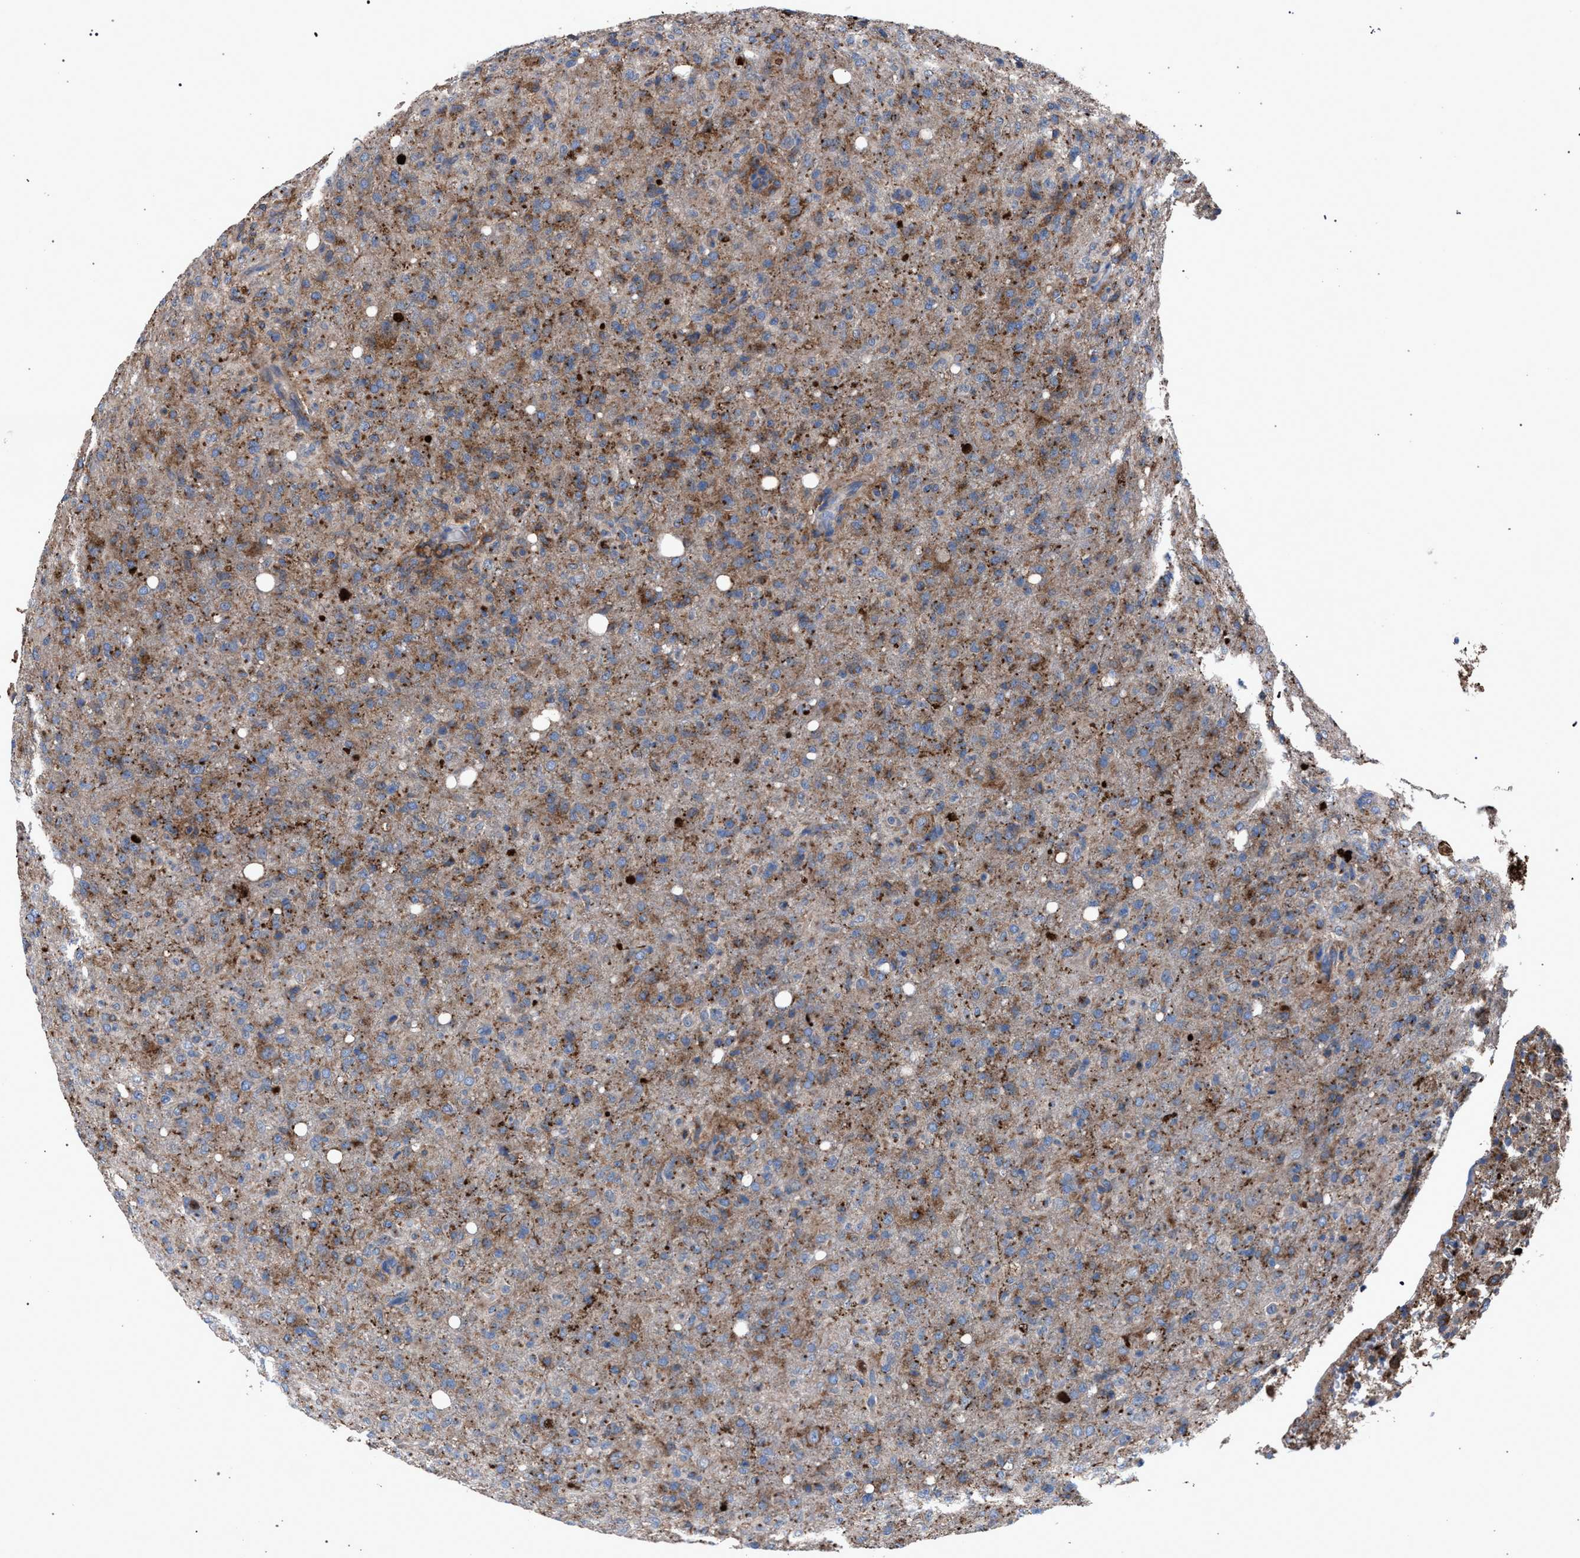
{"staining": {"intensity": "moderate", "quantity": ">75%", "location": "cytoplasmic/membranous"}, "tissue": "glioma", "cell_type": "Tumor cells", "image_type": "cancer", "snomed": [{"axis": "morphology", "description": "Glioma, malignant, High grade"}, {"axis": "topography", "description": "Brain"}], "caption": "Glioma stained for a protein shows moderate cytoplasmic/membranous positivity in tumor cells.", "gene": "ATP6V0A1", "patient": {"sex": "female", "age": 57}}